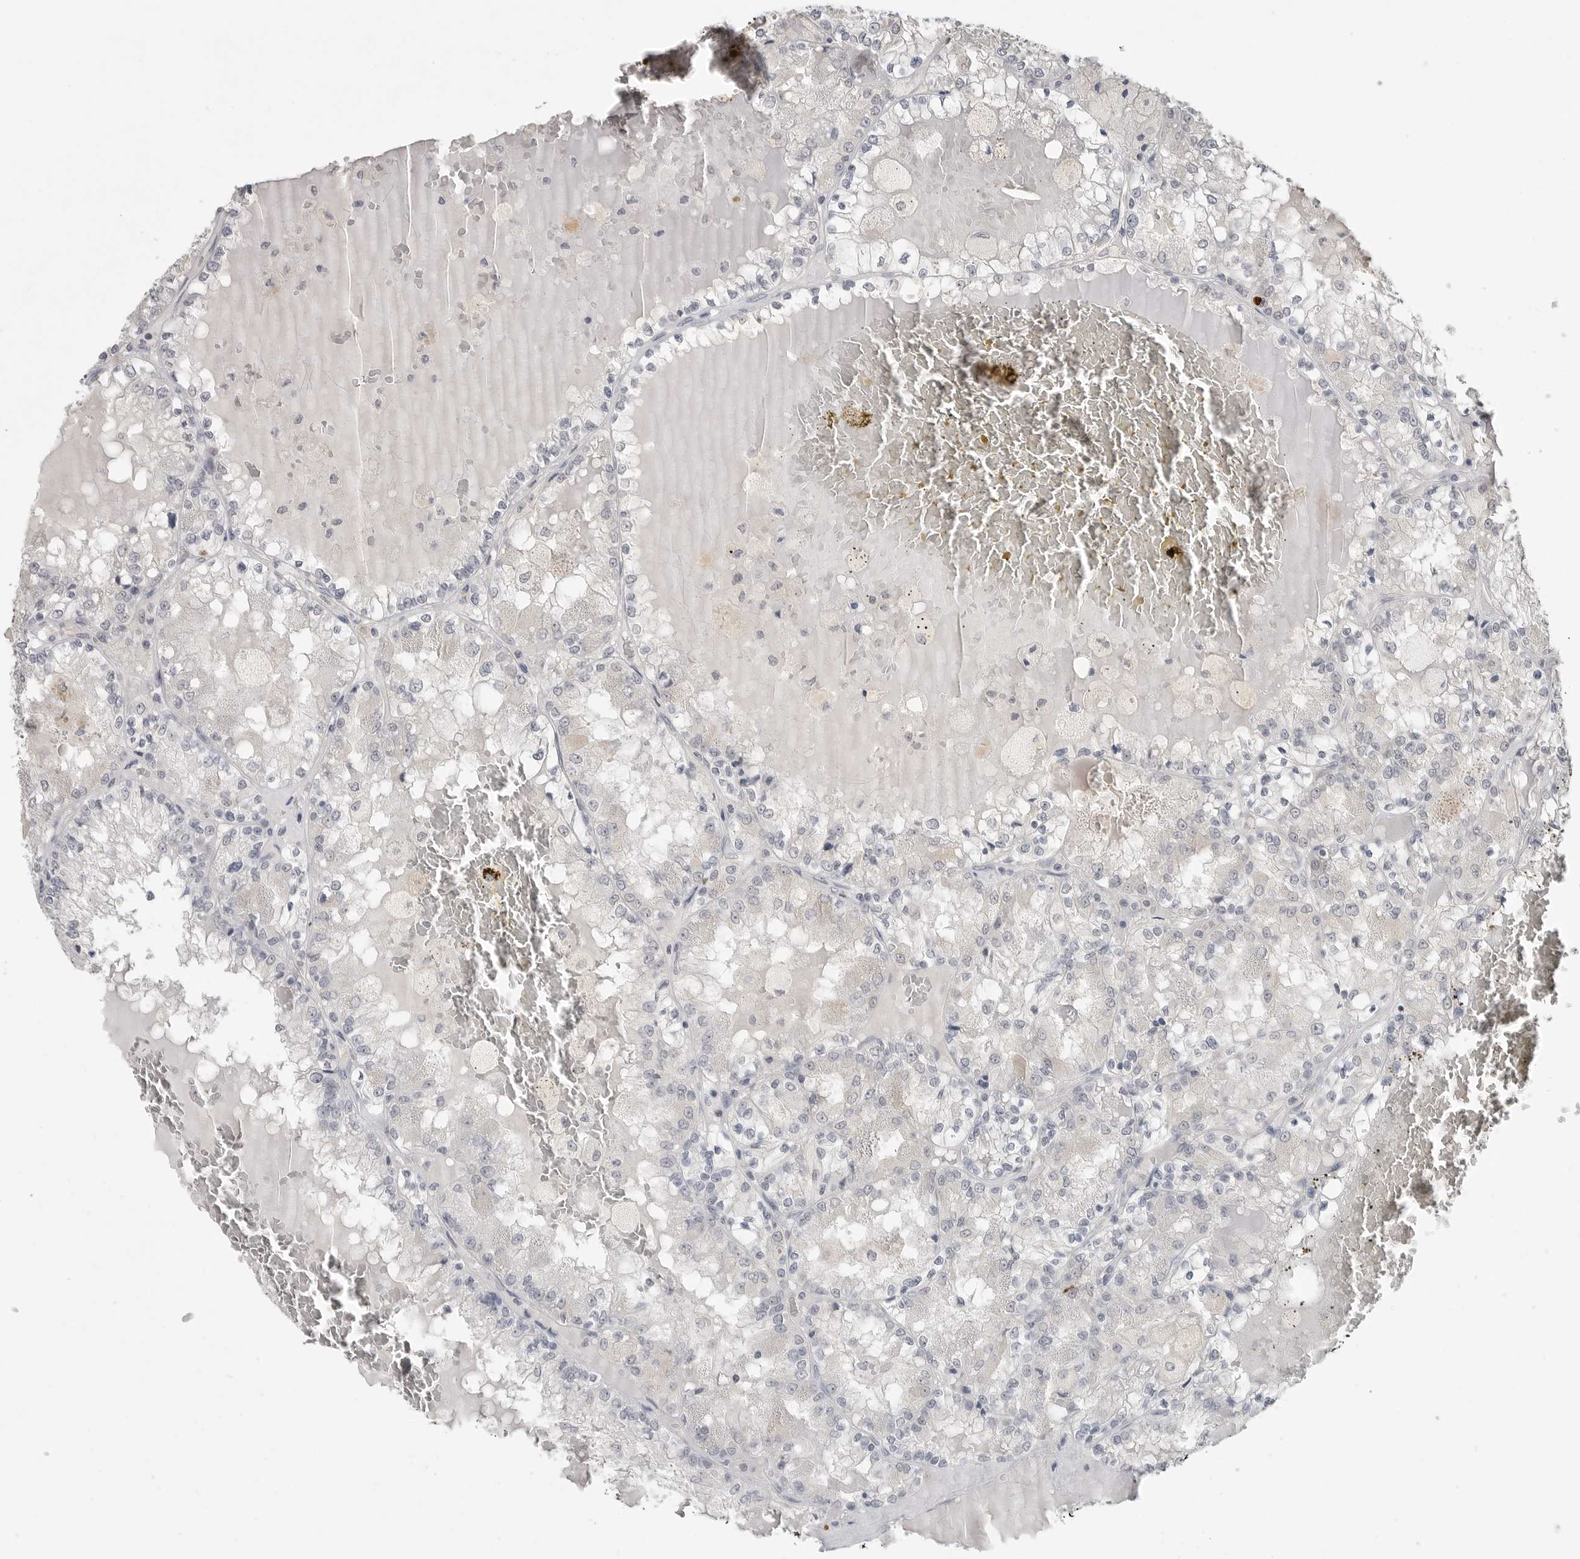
{"staining": {"intensity": "negative", "quantity": "none", "location": "none"}, "tissue": "renal cancer", "cell_type": "Tumor cells", "image_type": "cancer", "snomed": [{"axis": "morphology", "description": "Adenocarcinoma, NOS"}, {"axis": "topography", "description": "Kidney"}], "caption": "Renal cancer (adenocarcinoma) was stained to show a protein in brown. There is no significant positivity in tumor cells.", "gene": "FOXP3", "patient": {"sex": "female", "age": 56}}